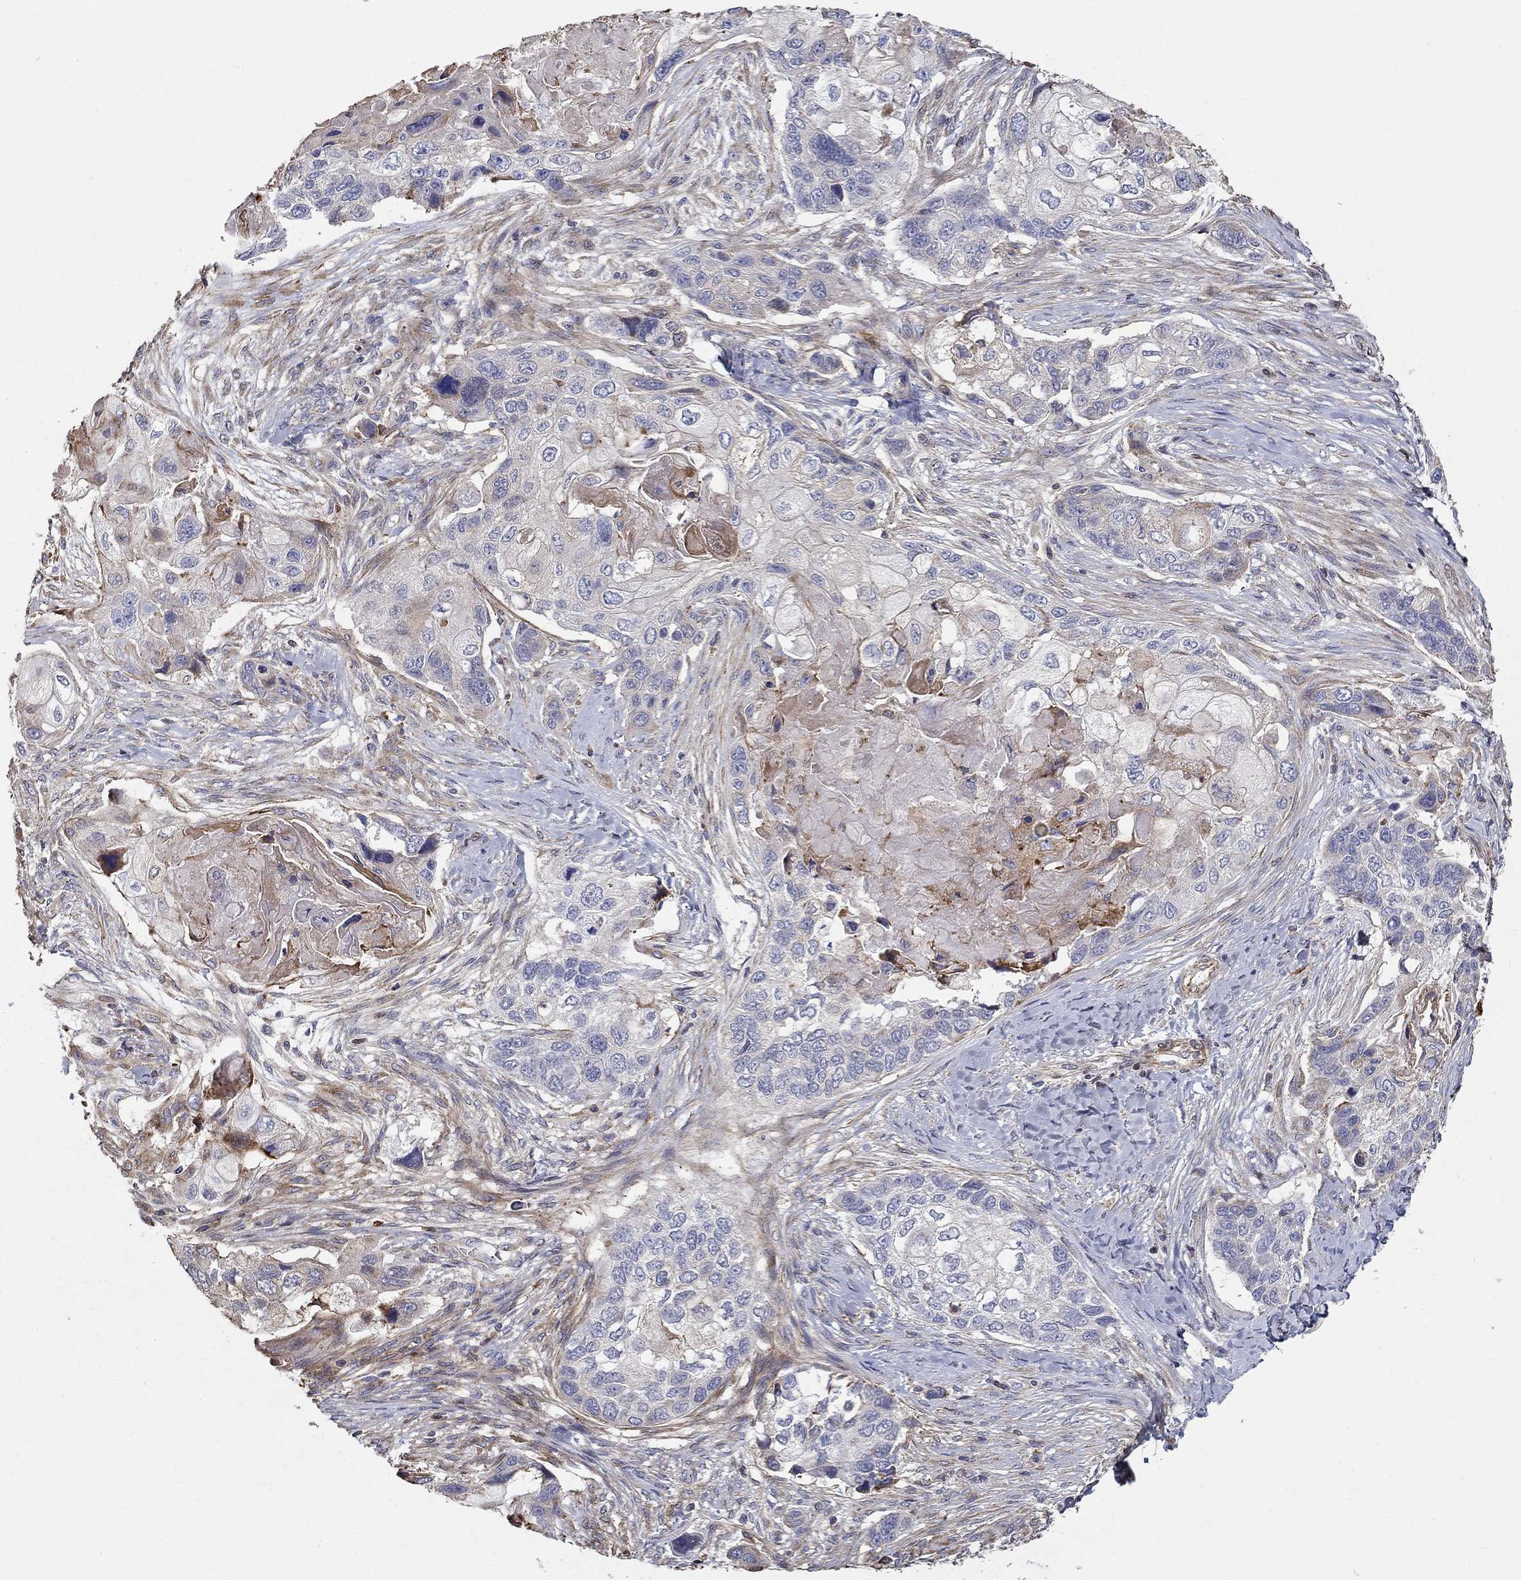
{"staining": {"intensity": "weak", "quantity": "<25%", "location": "cytoplasmic/membranous"}, "tissue": "lung cancer", "cell_type": "Tumor cells", "image_type": "cancer", "snomed": [{"axis": "morphology", "description": "Normal tissue, NOS"}, {"axis": "morphology", "description": "Squamous cell carcinoma, NOS"}, {"axis": "topography", "description": "Bronchus"}, {"axis": "topography", "description": "Lung"}], "caption": "Squamous cell carcinoma (lung) was stained to show a protein in brown. There is no significant staining in tumor cells.", "gene": "NPHP1", "patient": {"sex": "male", "age": 69}}